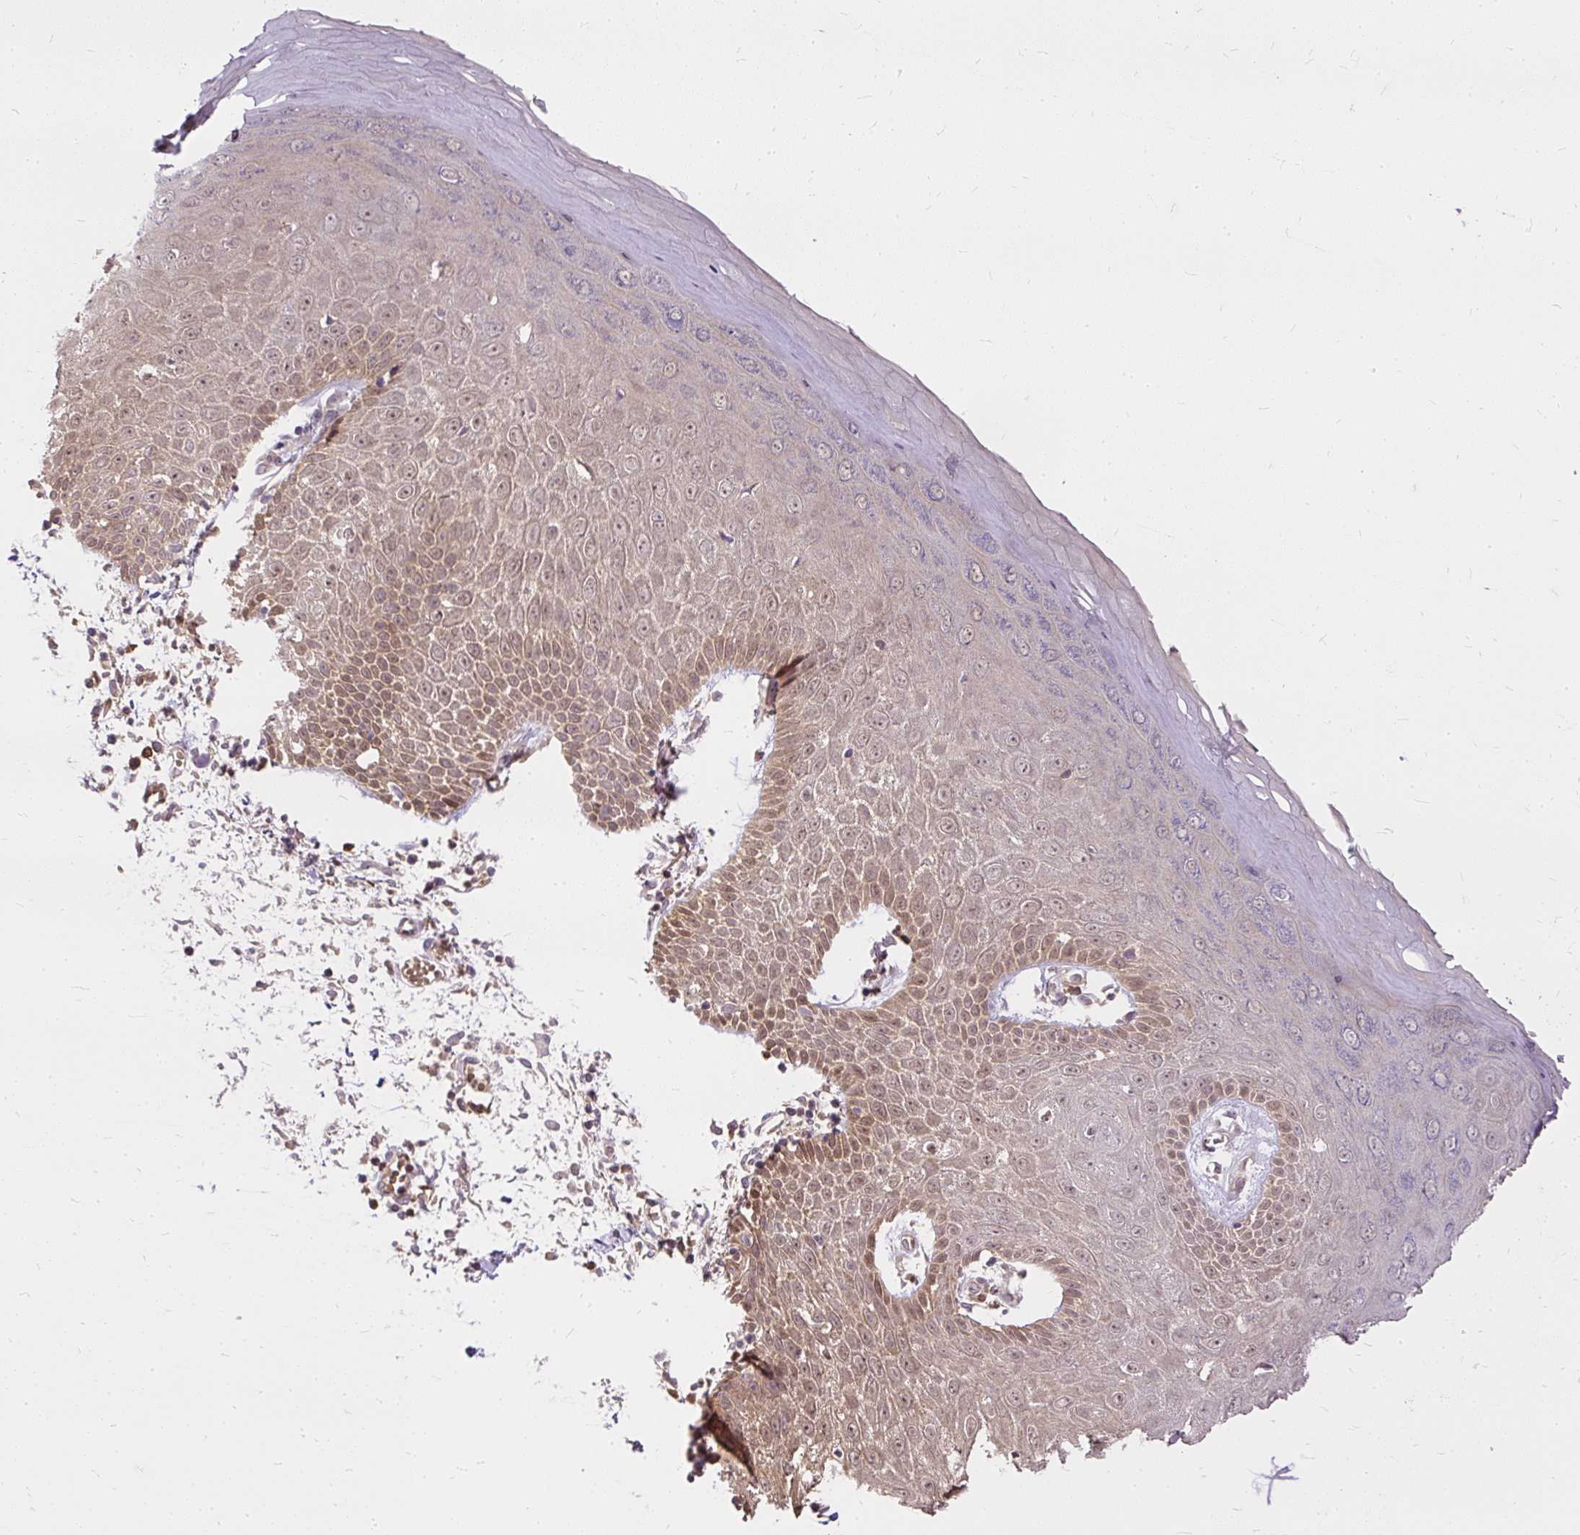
{"staining": {"intensity": "moderate", "quantity": ">75%", "location": "cytoplasmic/membranous,nuclear"}, "tissue": "skin", "cell_type": "Epidermal cells", "image_type": "normal", "snomed": [{"axis": "morphology", "description": "Normal tissue, NOS"}, {"axis": "topography", "description": "Anal"}, {"axis": "topography", "description": "Peripheral nerve tissue"}], "caption": "This micrograph demonstrates immunohistochemistry staining of unremarkable human skin, with medium moderate cytoplasmic/membranous,nuclear positivity in approximately >75% of epidermal cells.", "gene": "AP5S1", "patient": {"sex": "male", "age": 78}}